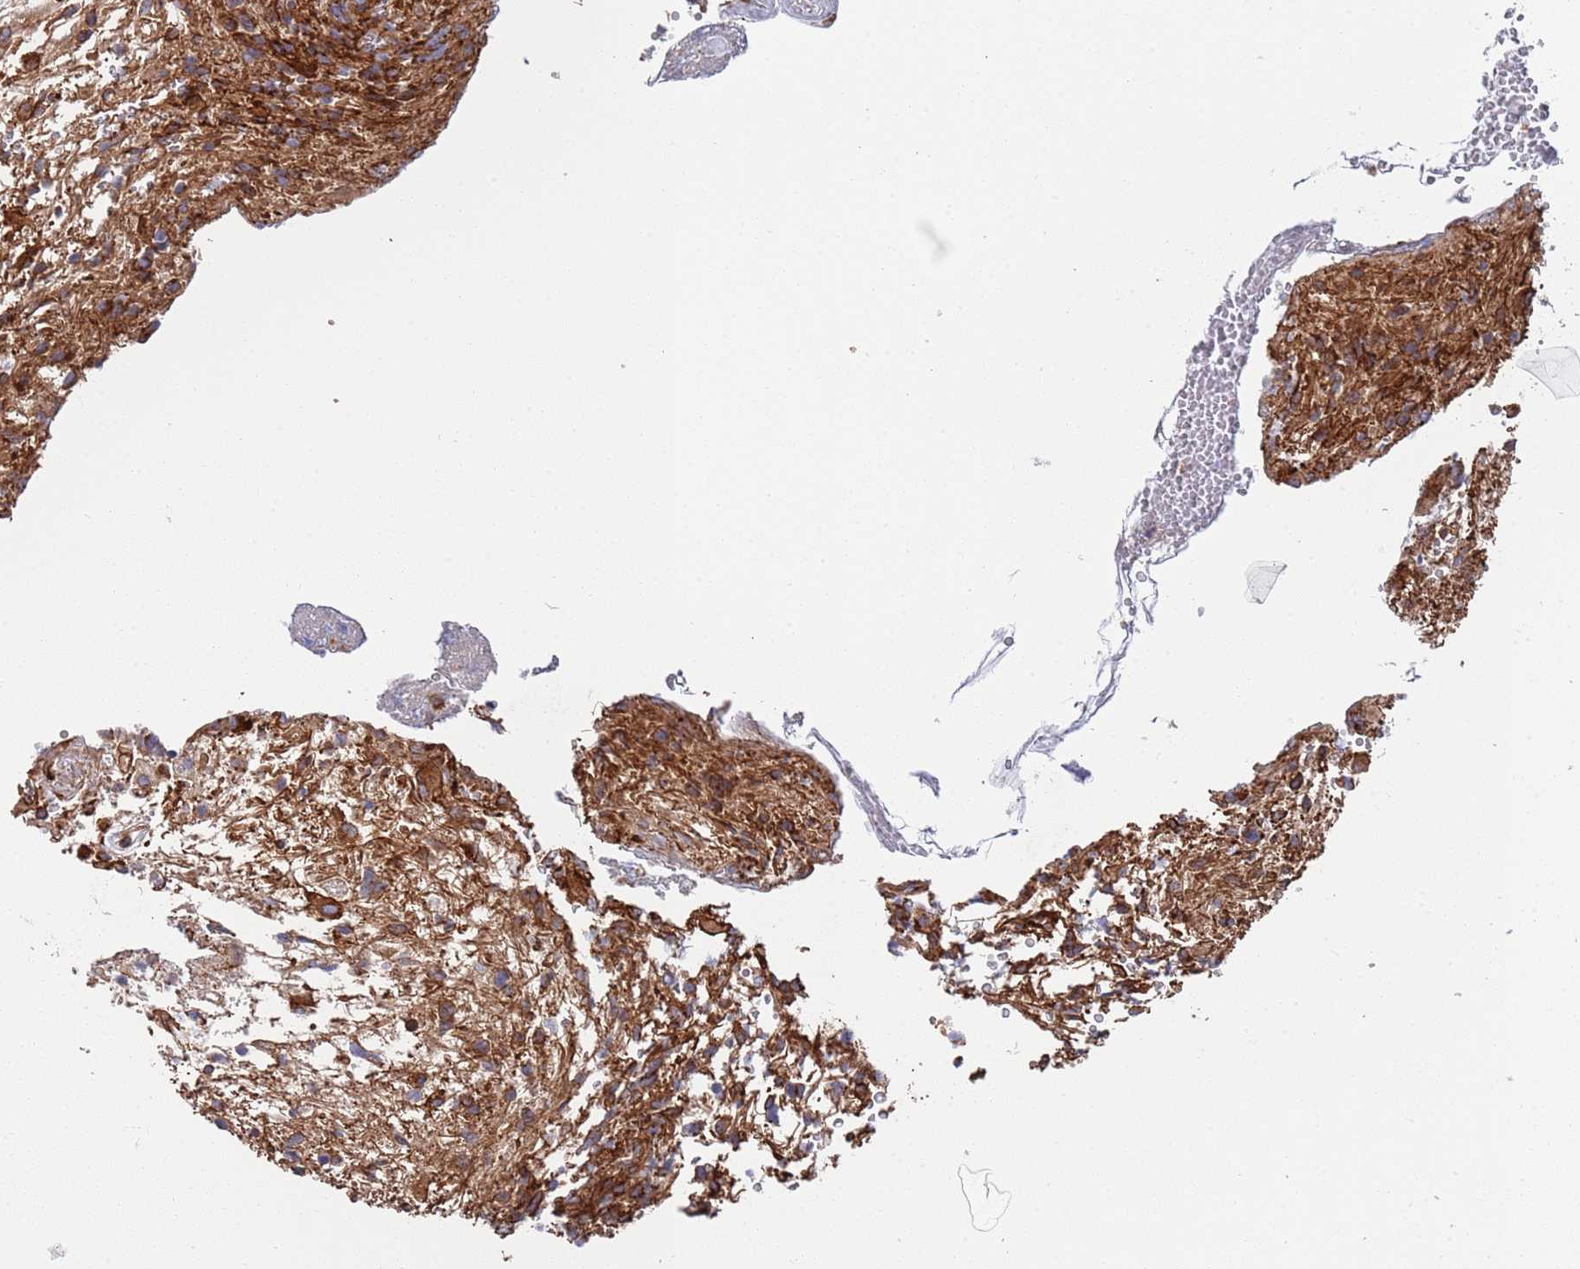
{"staining": {"intensity": "moderate", "quantity": ">75%", "location": "cytoplasmic/membranous"}, "tissue": "glioma", "cell_type": "Tumor cells", "image_type": "cancer", "snomed": [{"axis": "morphology", "description": "Glioma, malignant, High grade"}, {"axis": "topography", "description": "Brain"}], "caption": "IHC micrograph of malignant glioma (high-grade) stained for a protein (brown), which exhibits medium levels of moderate cytoplasmic/membranous staining in approximately >75% of tumor cells.", "gene": "JAKMIP2", "patient": {"sex": "male", "age": 56}}